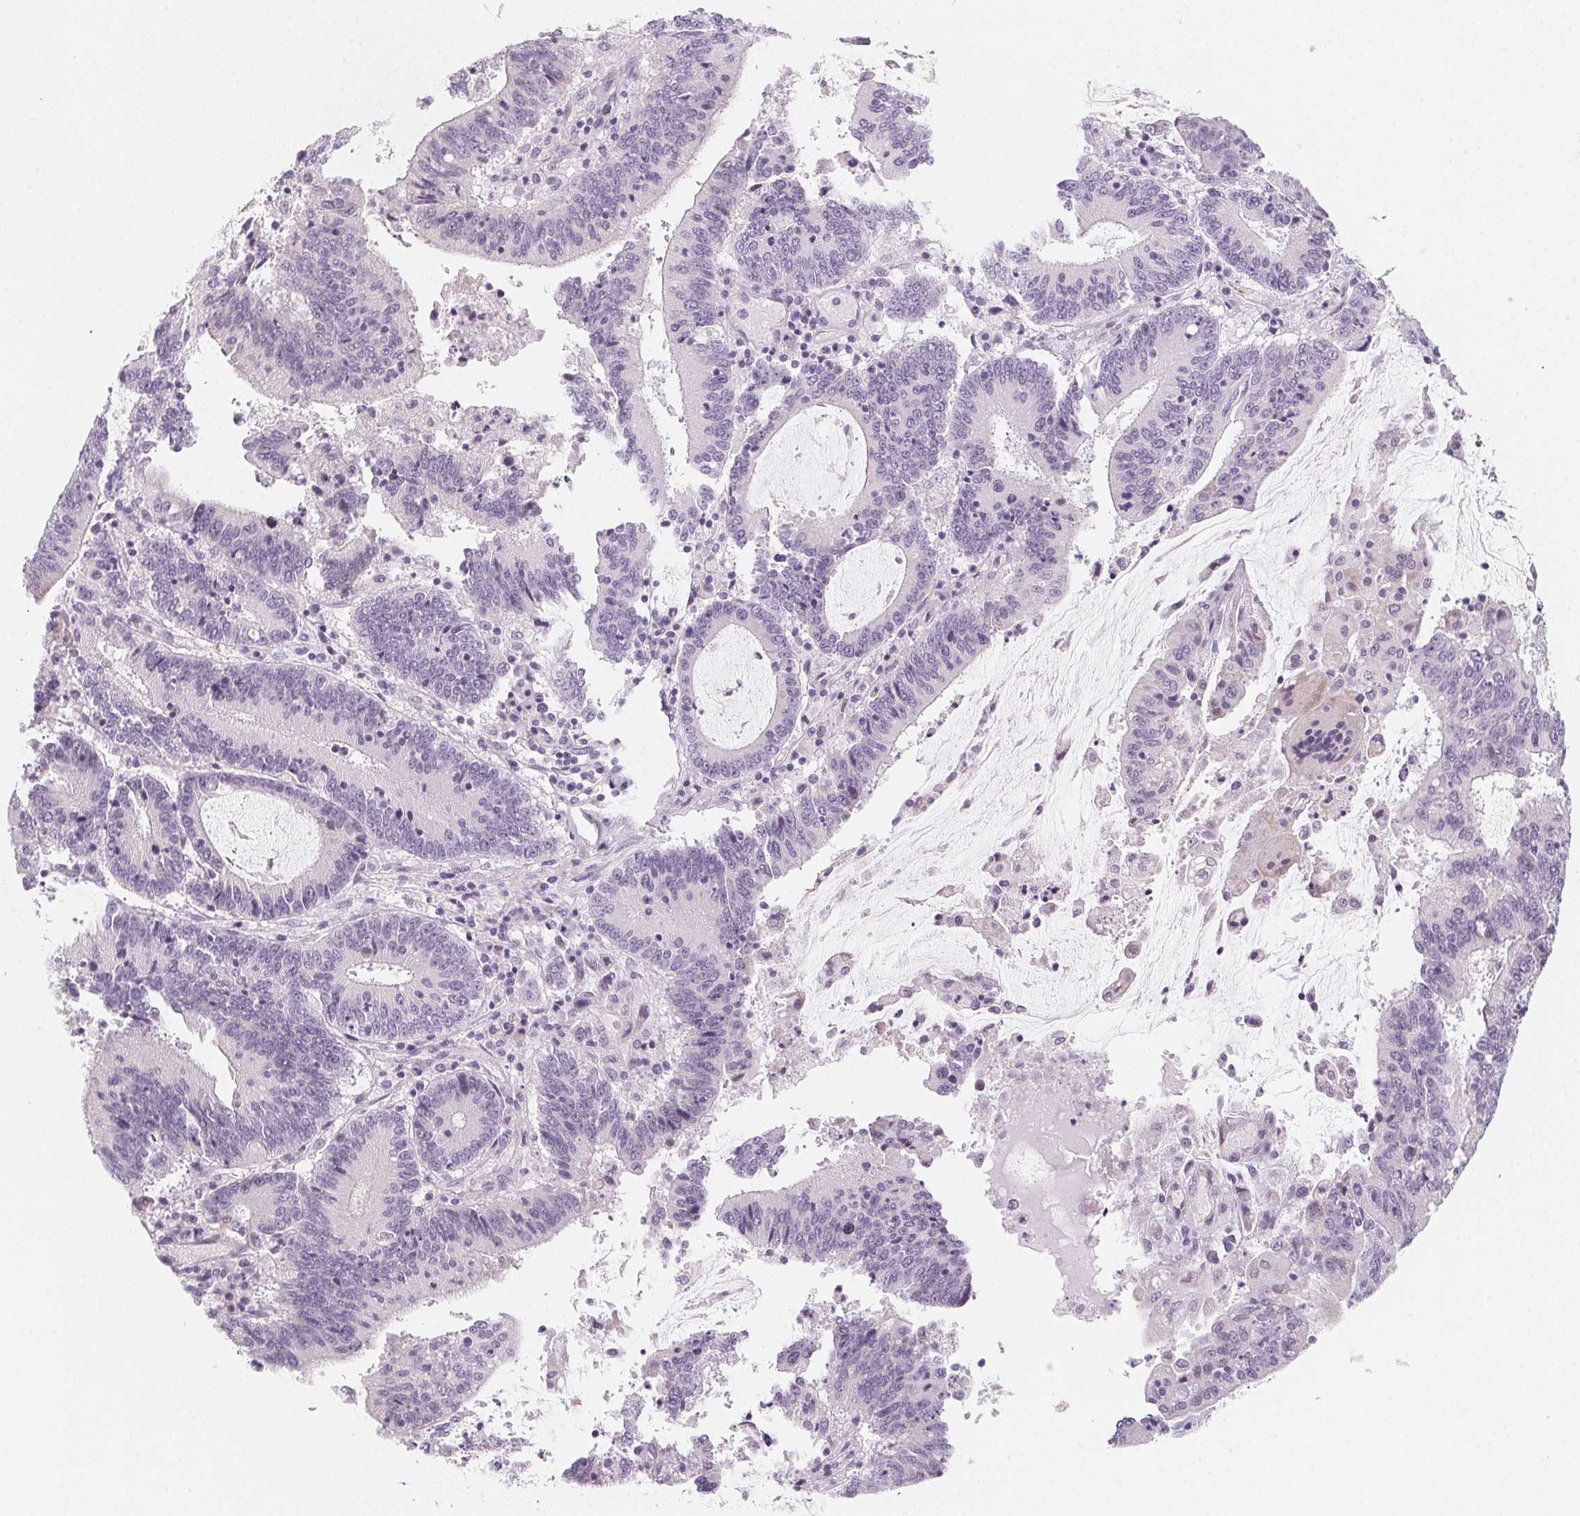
{"staining": {"intensity": "negative", "quantity": "none", "location": "none"}, "tissue": "stomach cancer", "cell_type": "Tumor cells", "image_type": "cancer", "snomed": [{"axis": "morphology", "description": "Adenocarcinoma, NOS"}, {"axis": "topography", "description": "Stomach, upper"}], "caption": "Tumor cells show no significant protein expression in stomach adenocarcinoma.", "gene": "SH3GL2", "patient": {"sex": "male", "age": 68}}